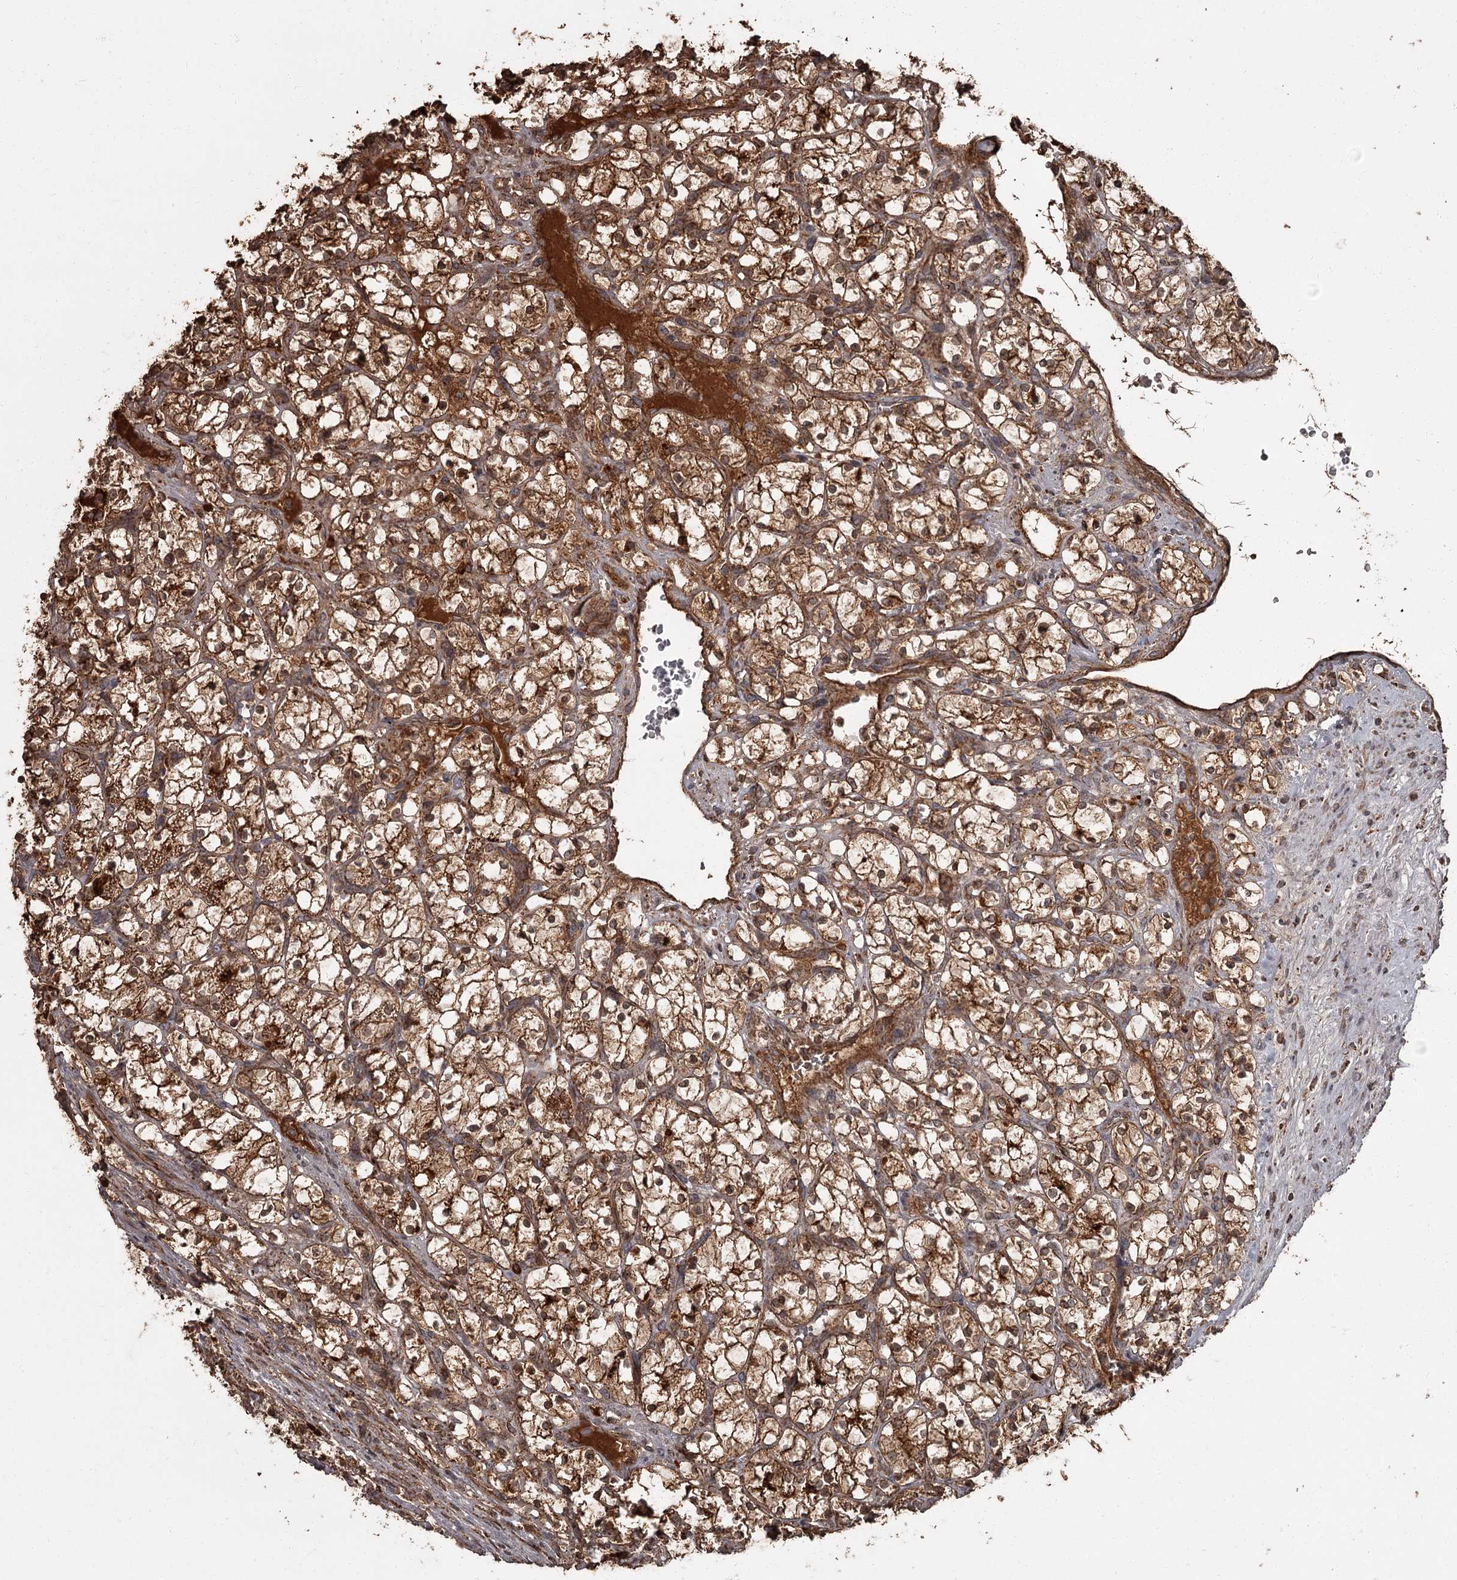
{"staining": {"intensity": "strong", "quantity": ">75%", "location": "cytoplasmic/membranous"}, "tissue": "renal cancer", "cell_type": "Tumor cells", "image_type": "cancer", "snomed": [{"axis": "morphology", "description": "Adenocarcinoma, NOS"}, {"axis": "topography", "description": "Kidney"}], "caption": "Brown immunohistochemical staining in human renal cancer exhibits strong cytoplasmic/membranous staining in about >75% of tumor cells.", "gene": "THAP9", "patient": {"sex": "female", "age": 69}}